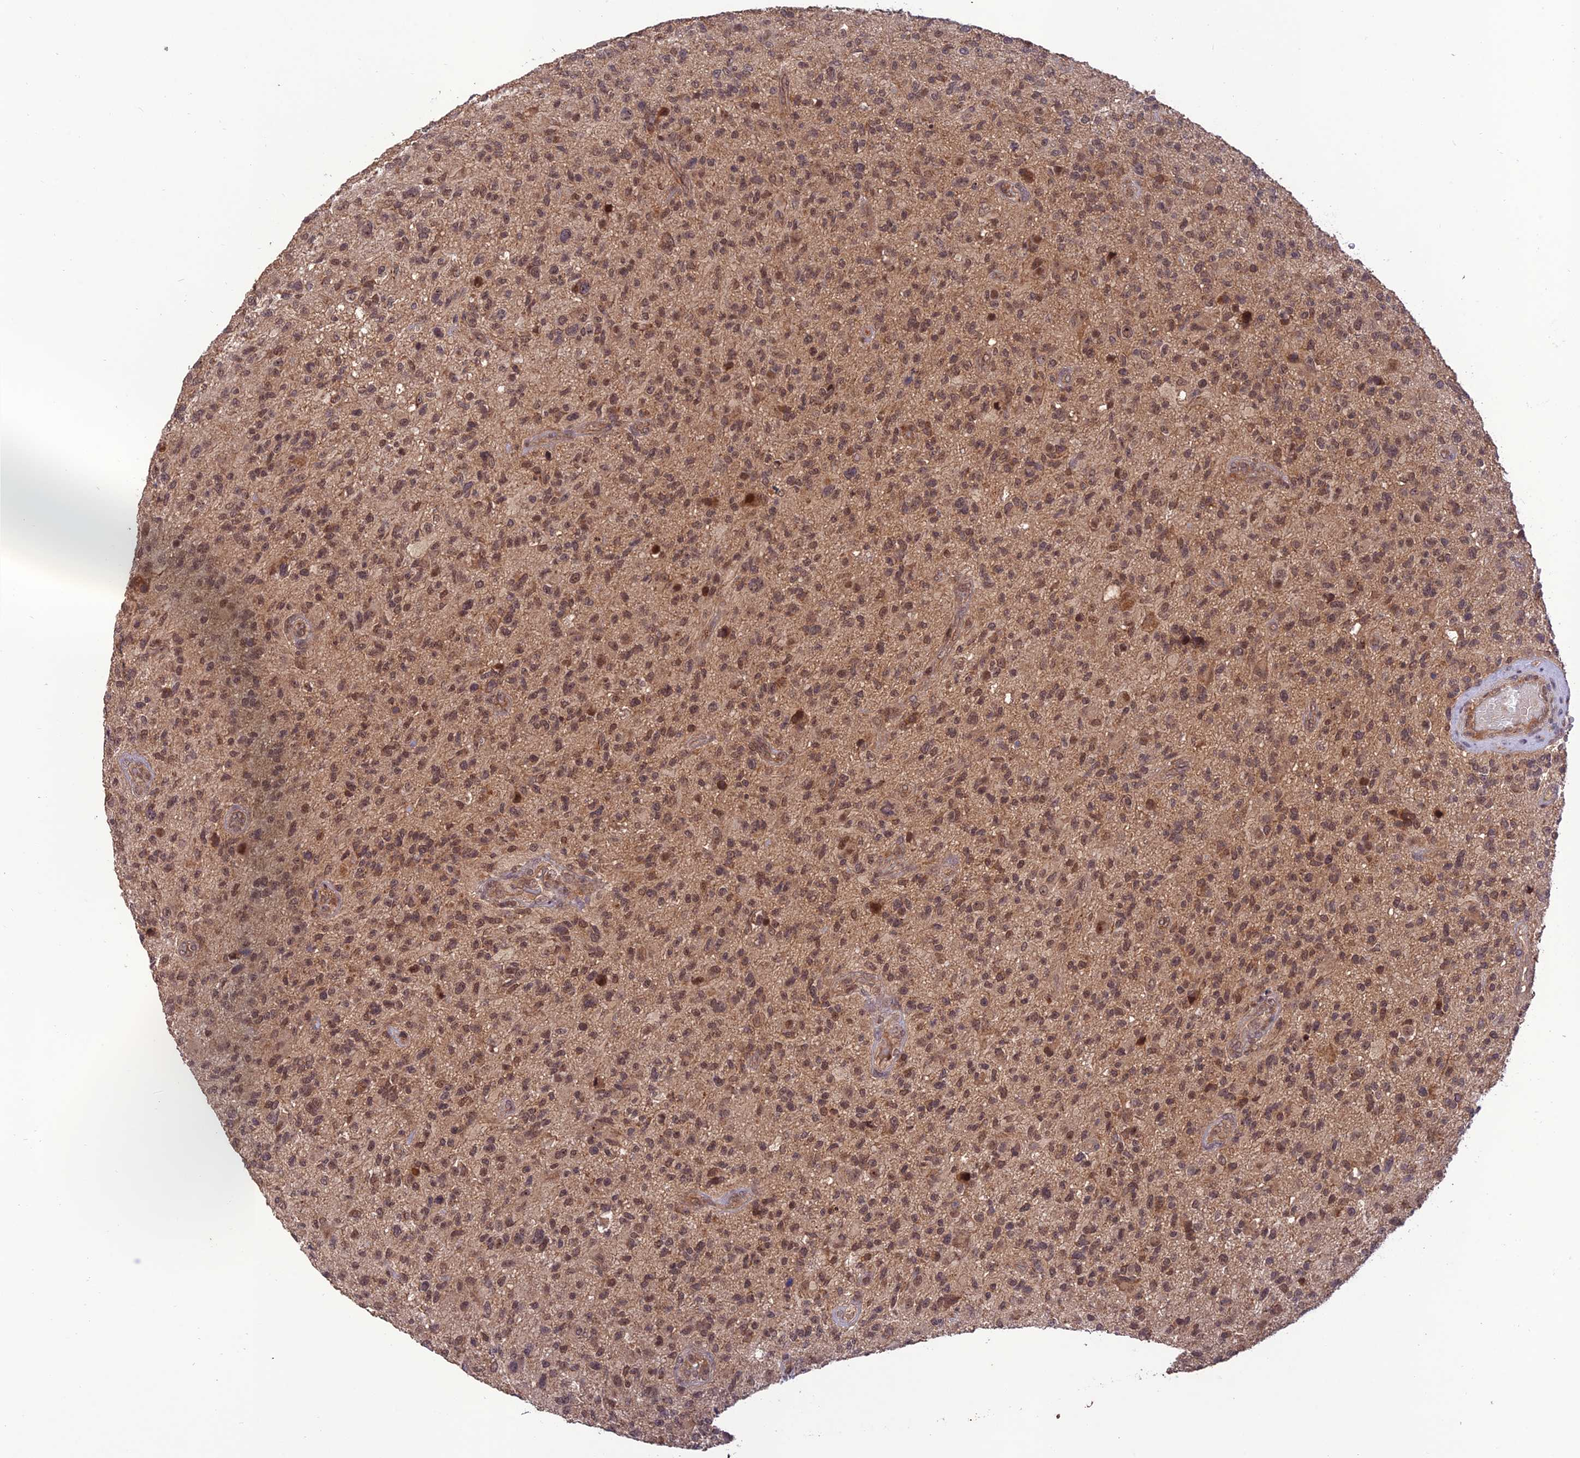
{"staining": {"intensity": "weak", "quantity": ">75%", "location": "nuclear"}, "tissue": "glioma", "cell_type": "Tumor cells", "image_type": "cancer", "snomed": [{"axis": "morphology", "description": "Glioma, malignant, High grade"}, {"axis": "topography", "description": "Brain"}], "caption": "Protein positivity by immunohistochemistry shows weak nuclear positivity in approximately >75% of tumor cells in glioma.", "gene": "REV1", "patient": {"sex": "male", "age": 47}}